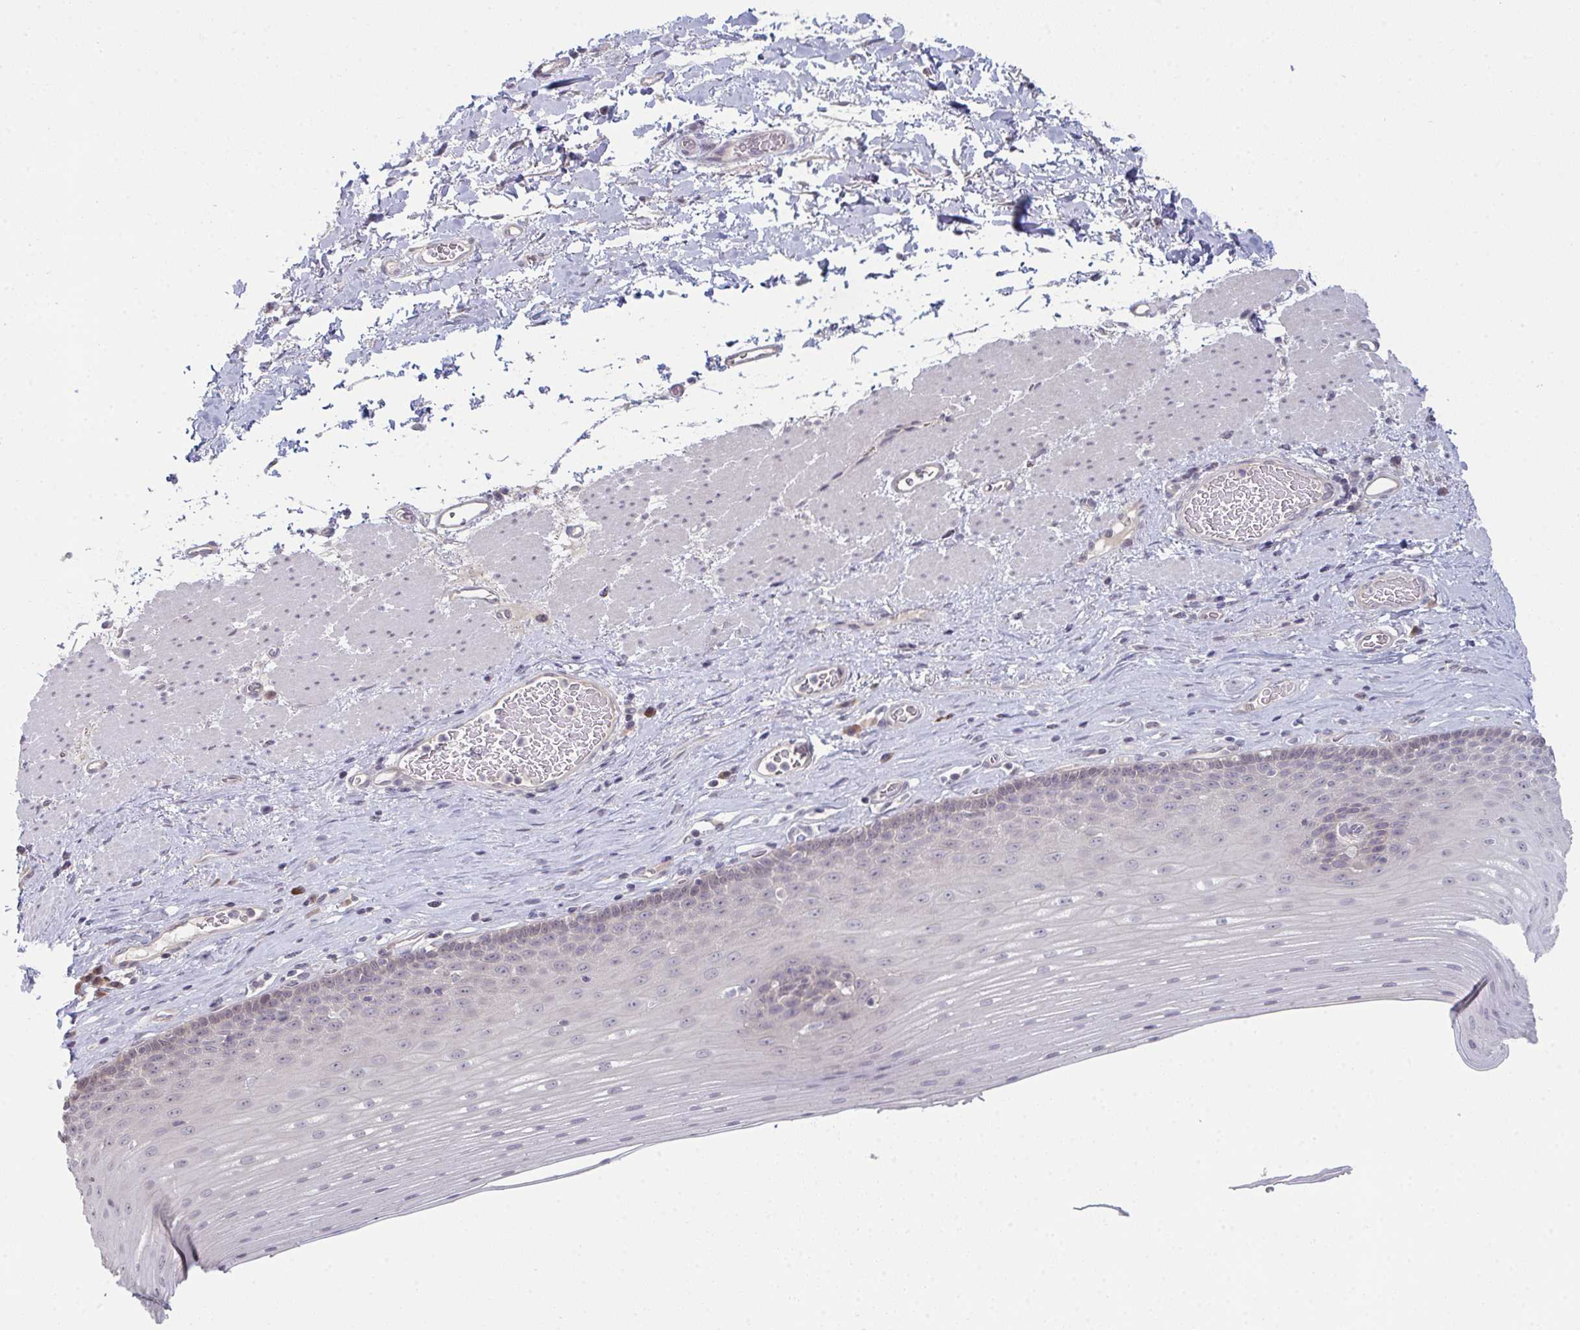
{"staining": {"intensity": "negative", "quantity": "none", "location": "none"}, "tissue": "esophagus", "cell_type": "Squamous epithelial cells", "image_type": "normal", "snomed": [{"axis": "morphology", "description": "Normal tissue, NOS"}, {"axis": "topography", "description": "Esophagus"}], "caption": "Histopathology image shows no significant protein expression in squamous epithelial cells of unremarkable esophagus. (Stains: DAB immunohistochemistry with hematoxylin counter stain, Microscopy: brightfield microscopy at high magnification).", "gene": "ZNF214", "patient": {"sex": "male", "age": 62}}